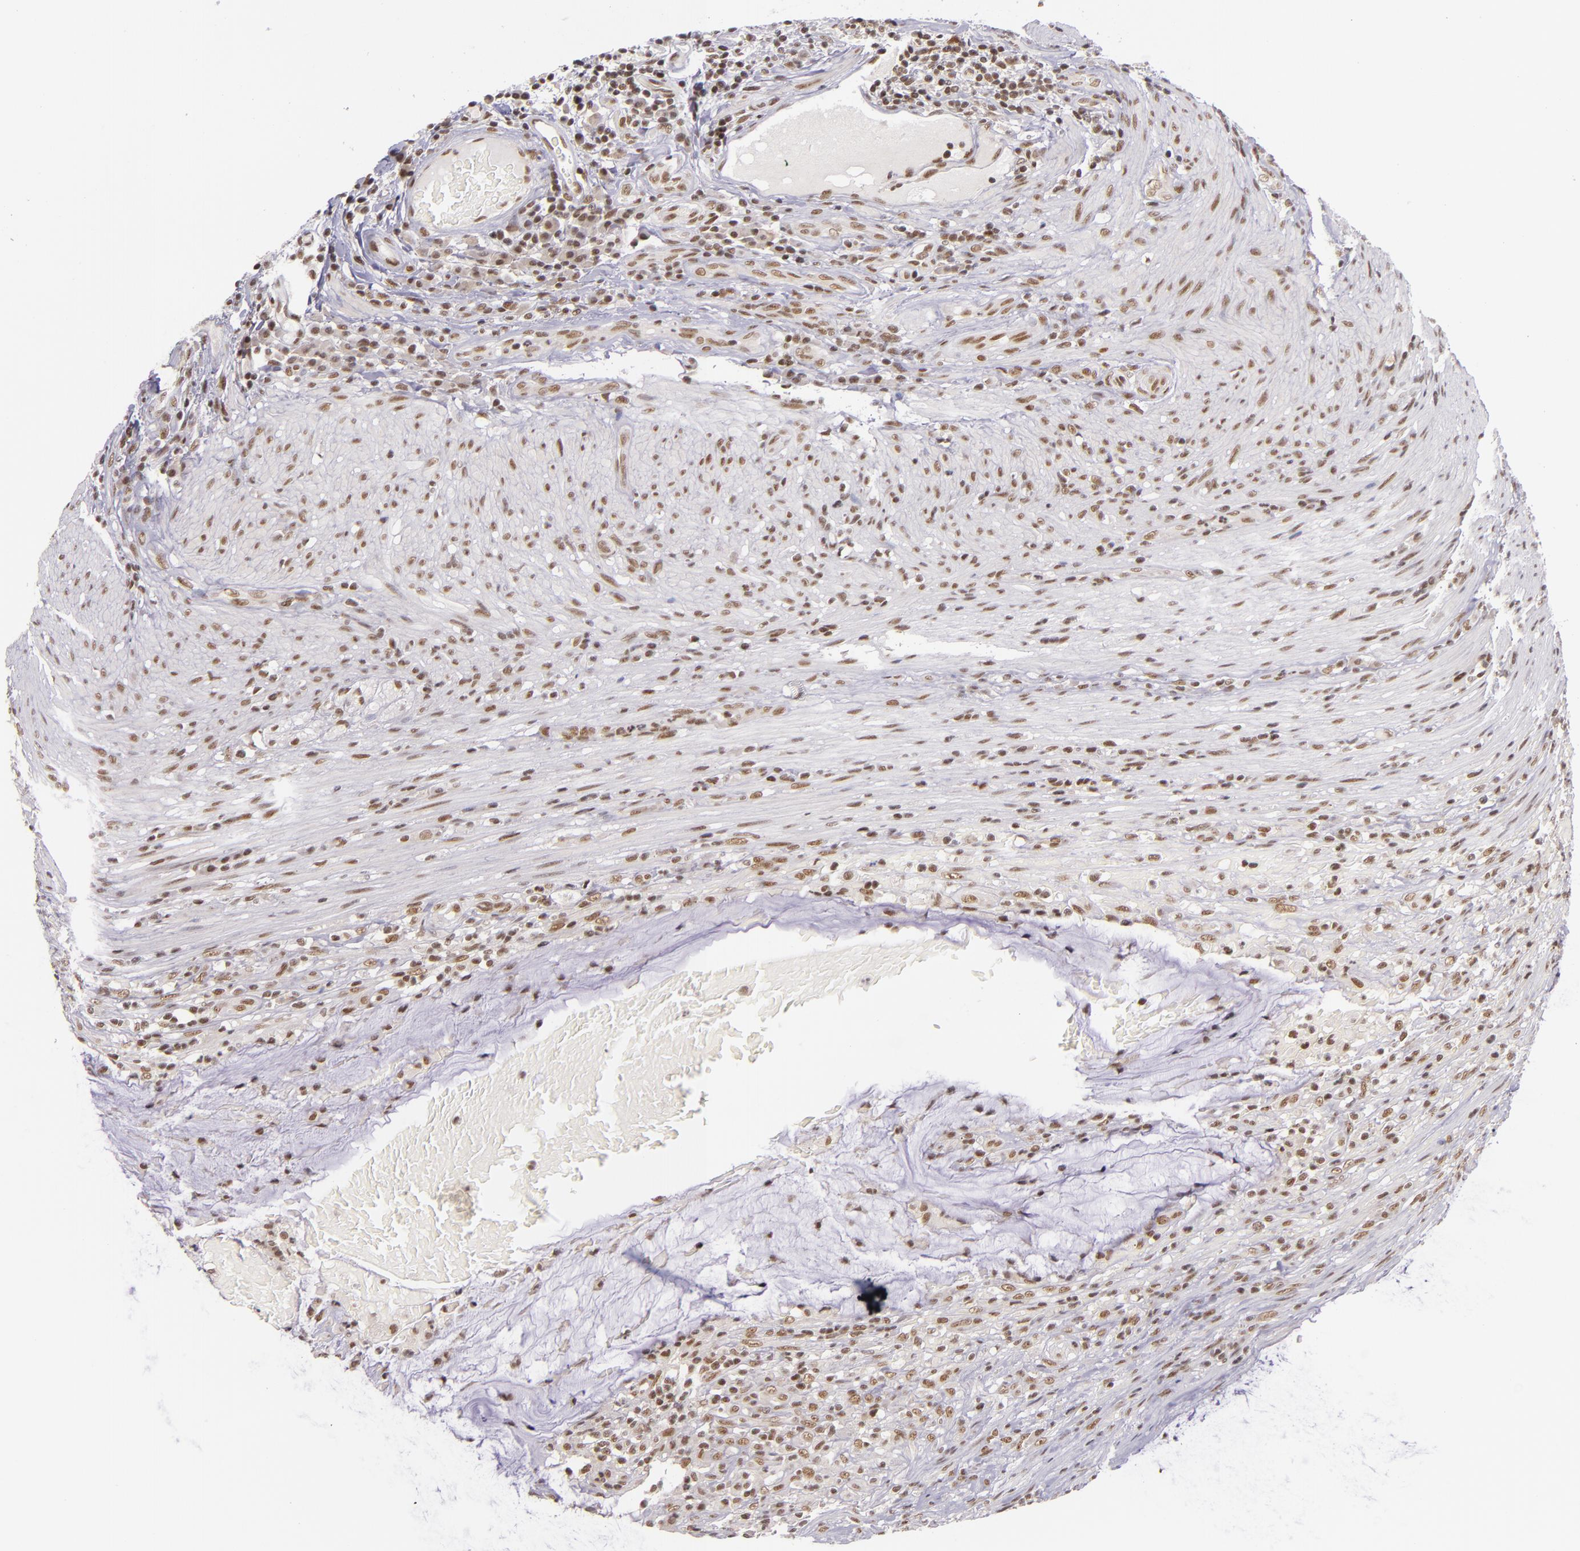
{"staining": {"intensity": "moderate", "quantity": ">75%", "location": "nuclear"}, "tissue": "colorectal cancer", "cell_type": "Tumor cells", "image_type": "cancer", "snomed": [{"axis": "morphology", "description": "Adenocarcinoma, NOS"}, {"axis": "topography", "description": "Colon"}], "caption": "Immunohistochemical staining of adenocarcinoma (colorectal) shows moderate nuclear protein positivity in approximately >75% of tumor cells.", "gene": "ZNF148", "patient": {"sex": "male", "age": 54}}